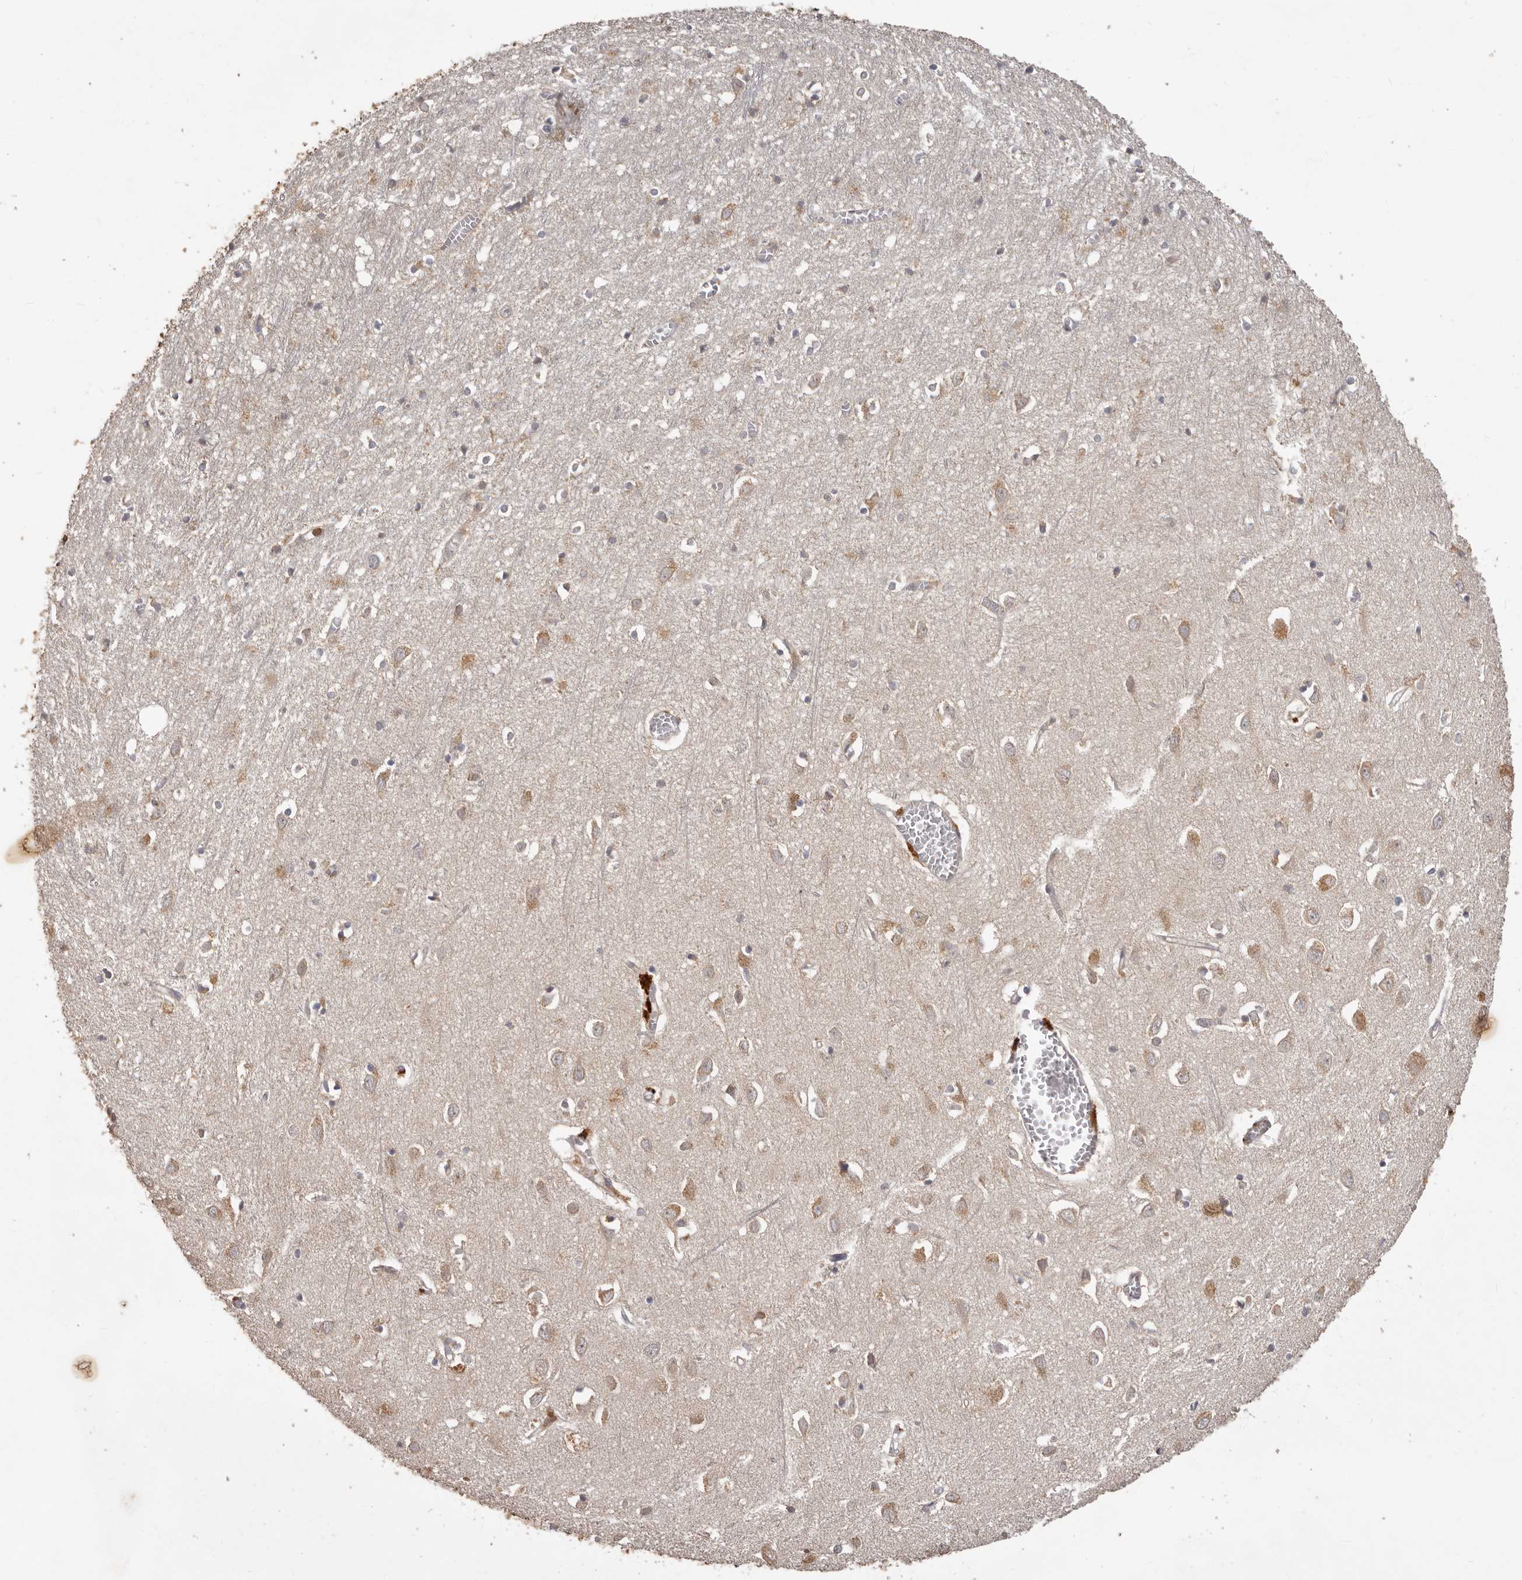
{"staining": {"intensity": "weak", "quantity": "<25%", "location": "cytoplasmic/membranous"}, "tissue": "cerebral cortex", "cell_type": "Endothelial cells", "image_type": "normal", "snomed": [{"axis": "morphology", "description": "Normal tissue, NOS"}, {"axis": "topography", "description": "Cerebral cortex"}], "caption": "IHC image of unremarkable cerebral cortex: cerebral cortex stained with DAB (3,3'-diaminobenzidine) shows no significant protein positivity in endothelial cells.", "gene": "RNF187", "patient": {"sex": "female", "age": 64}}